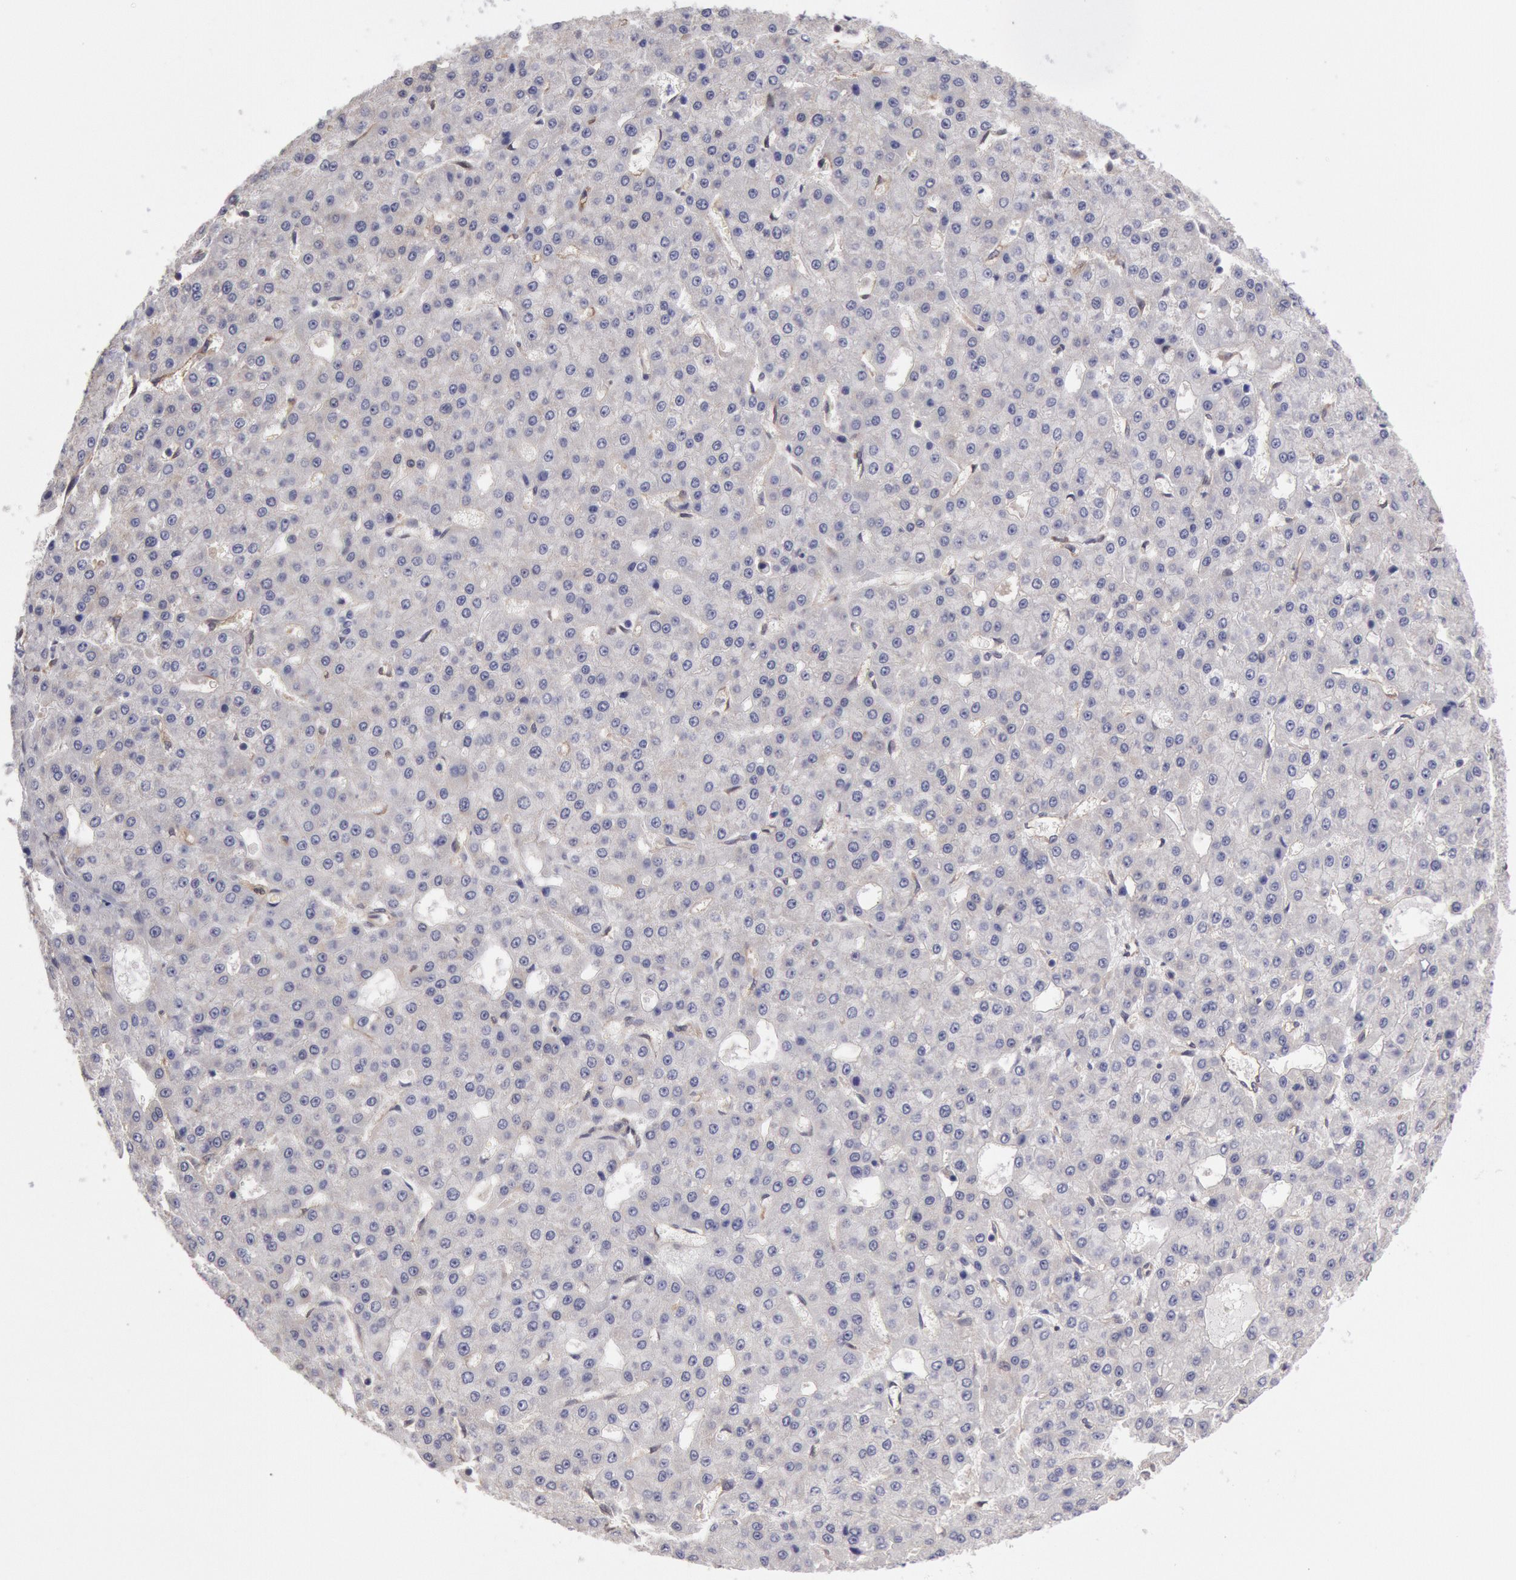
{"staining": {"intensity": "negative", "quantity": "none", "location": "none"}, "tissue": "liver cancer", "cell_type": "Tumor cells", "image_type": "cancer", "snomed": [{"axis": "morphology", "description": "Carcinoma, Hepatocellular, NOS"}, {"axis": "topography", "description": "Liver"}], "caption": "DAB immunohistochemical staining of human hepatocellular carcinoma (liver) reveals no significant positivity in tumor cells.", "gene": "CCDC50", "patient": {"sex": "male", "age": 47}}